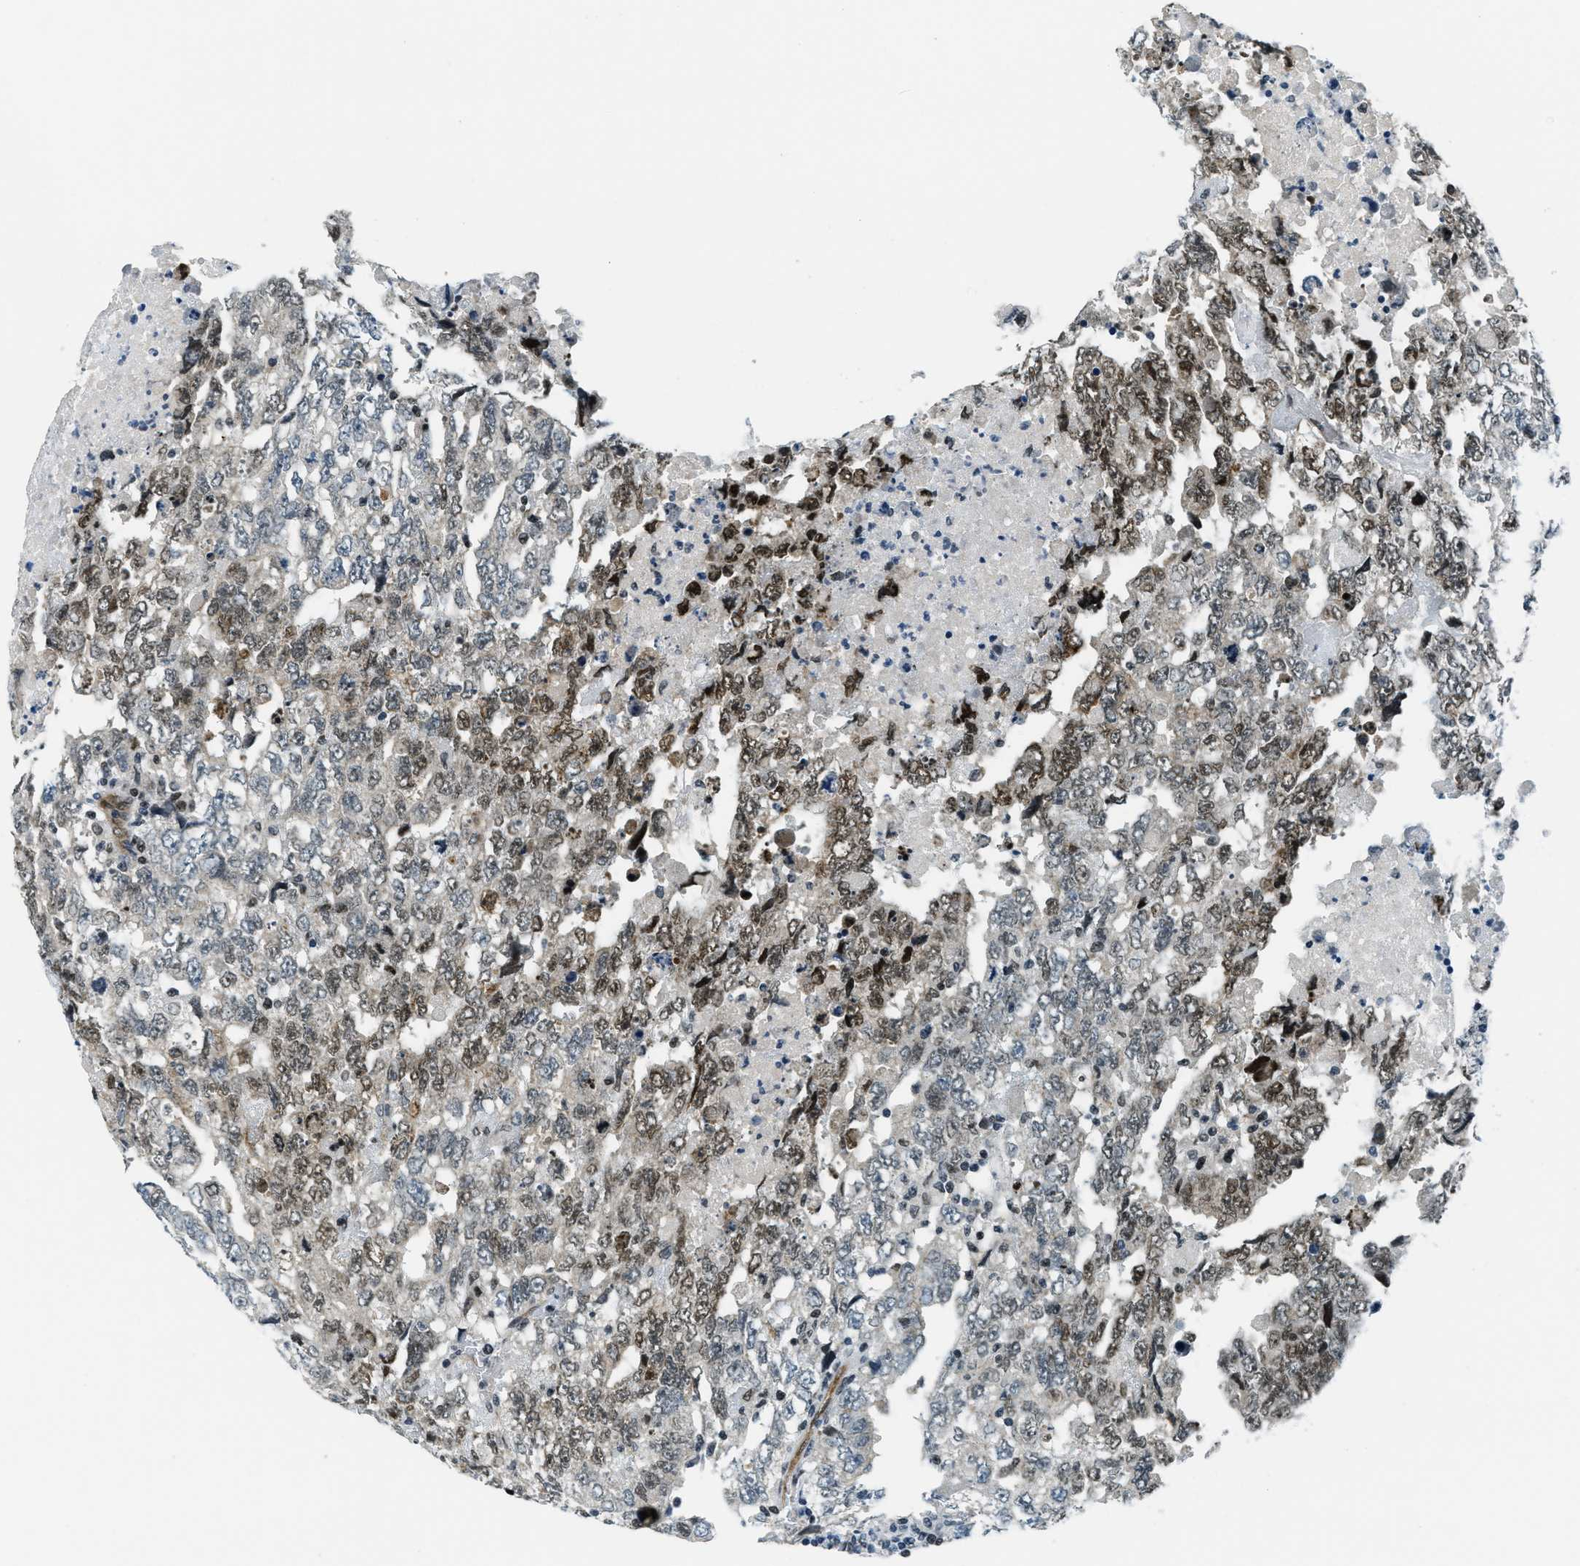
{"staining": {"intensity": "moderate", "quantity": "<25%", "location": "nuclear"}, "tissue": "testis cancer", "cell_type": "Tumor cells", "image_type": "cancer", "snomed": [{"axis": "morphology", "description": "Carcinoma, Embryonal, NOS"}, {"axis": "topography", "description": "Testis"}], "caption": "An immunohistochemistry (IHC) histopathology image of neoplastic tissue is shown. Protein staining in brown highlights moderate nuclear positivity in testis cancer (embryonal carcinoma) within tumor cells.", "gene": "KLF6", "patient": {"sex": "male", "age": 36}}